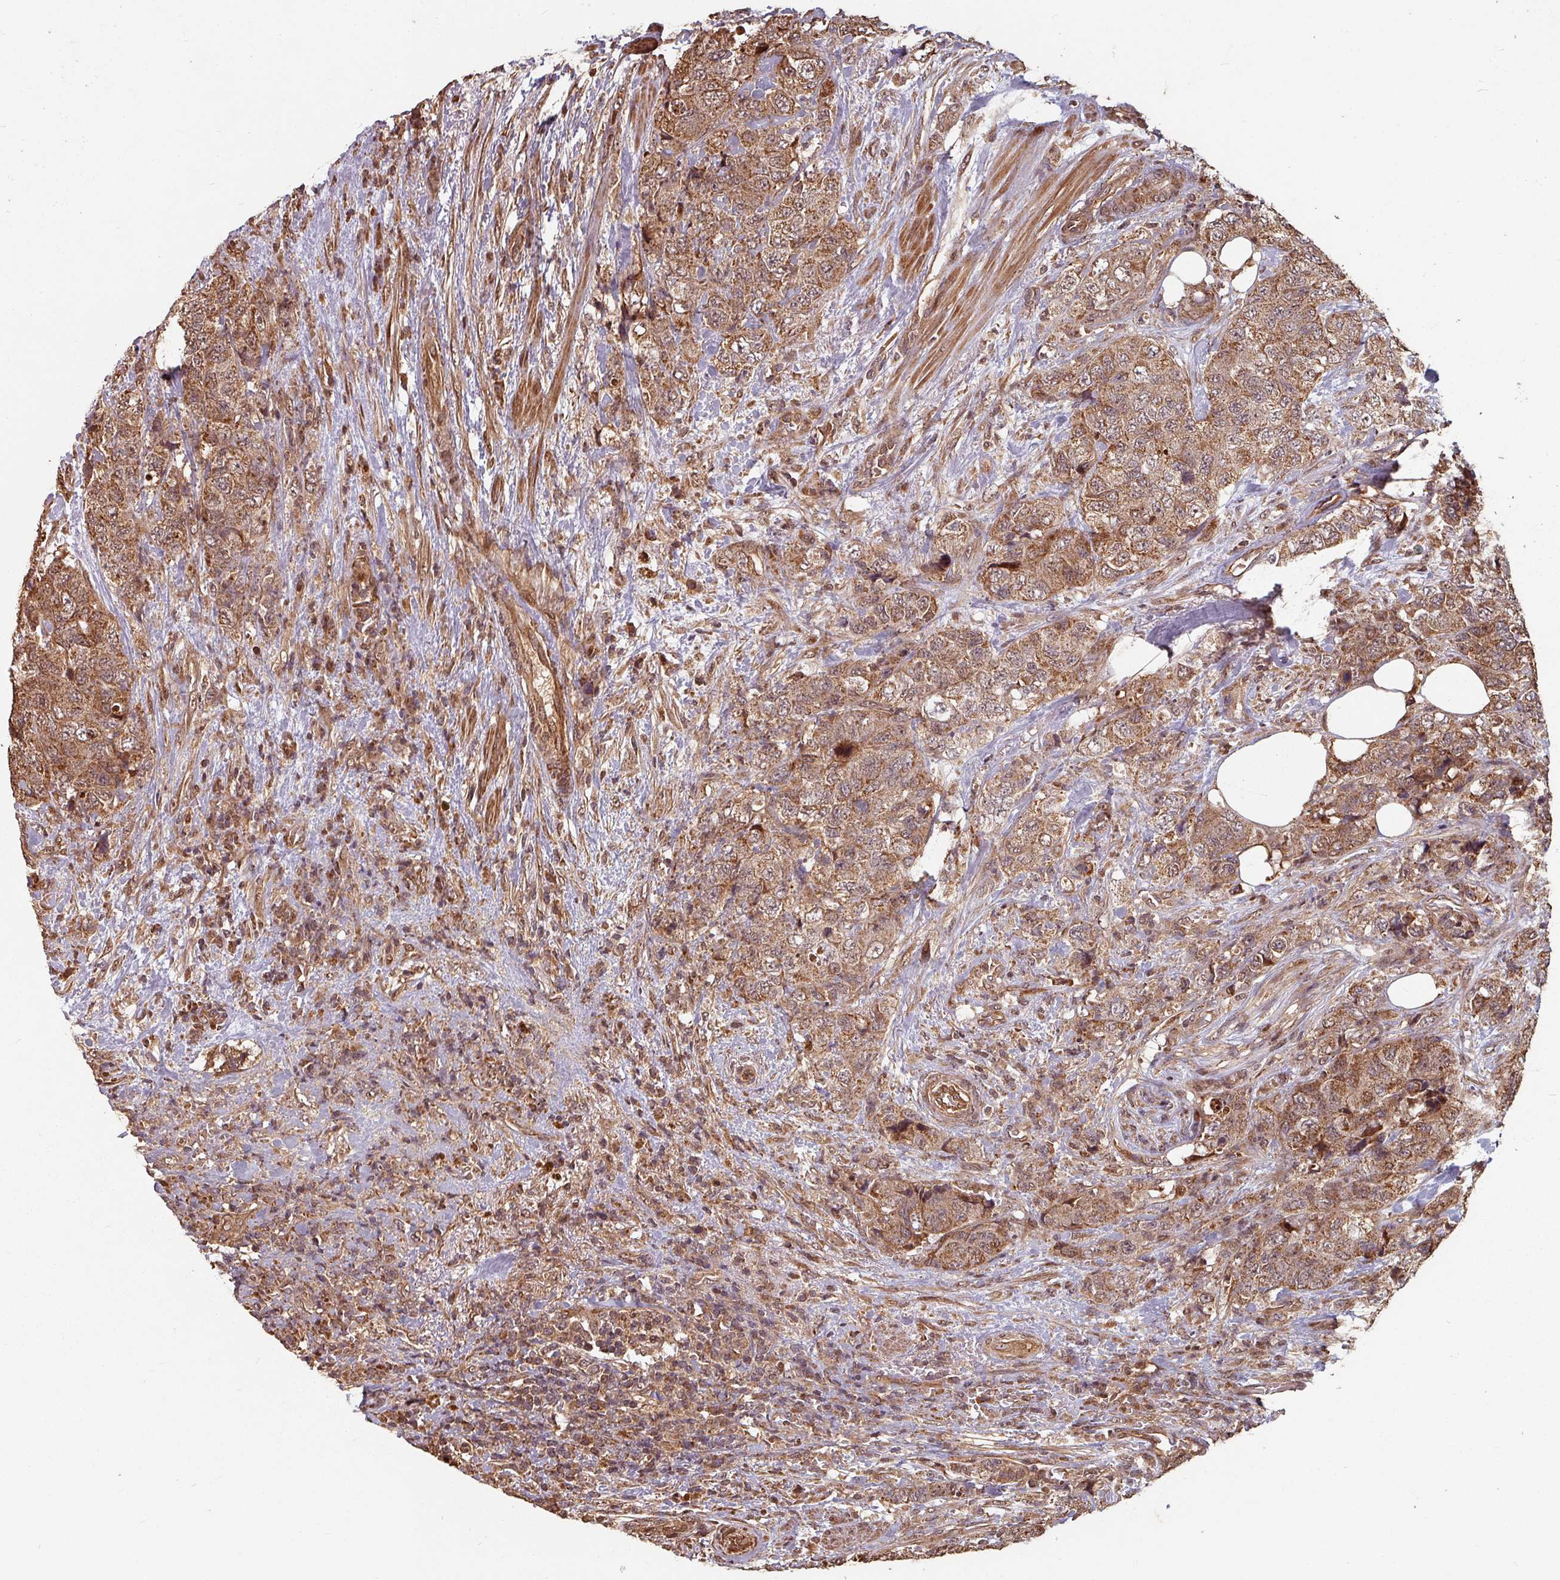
{"staining": {"intensity": "moderate", "quantity": ">75%", "location": "cytoplasmic/membranous,nuclear"}, "tissue": "urothelial cancer", "cell_type": "Tumor cells", "image_type": "cancer", "snomed": [{"axis": "morphology", "description": "Urothelial carcinoma, High grade"}, {"axis": "topography", "description": "Urinary bladder"}], "caption": "DAB (3,3'-diaminobenzidine) immunohistochemical staining of urothelial carcinoma (high-grade) displays moderate cytoplasmic/membranous and nuclear protein positivity in about >75% of tumor cells. (DAB = brown stain, brightfield microscopy at high magnification).", "gene": "EID1", "patient": {"sex": "female", "age": 78}}